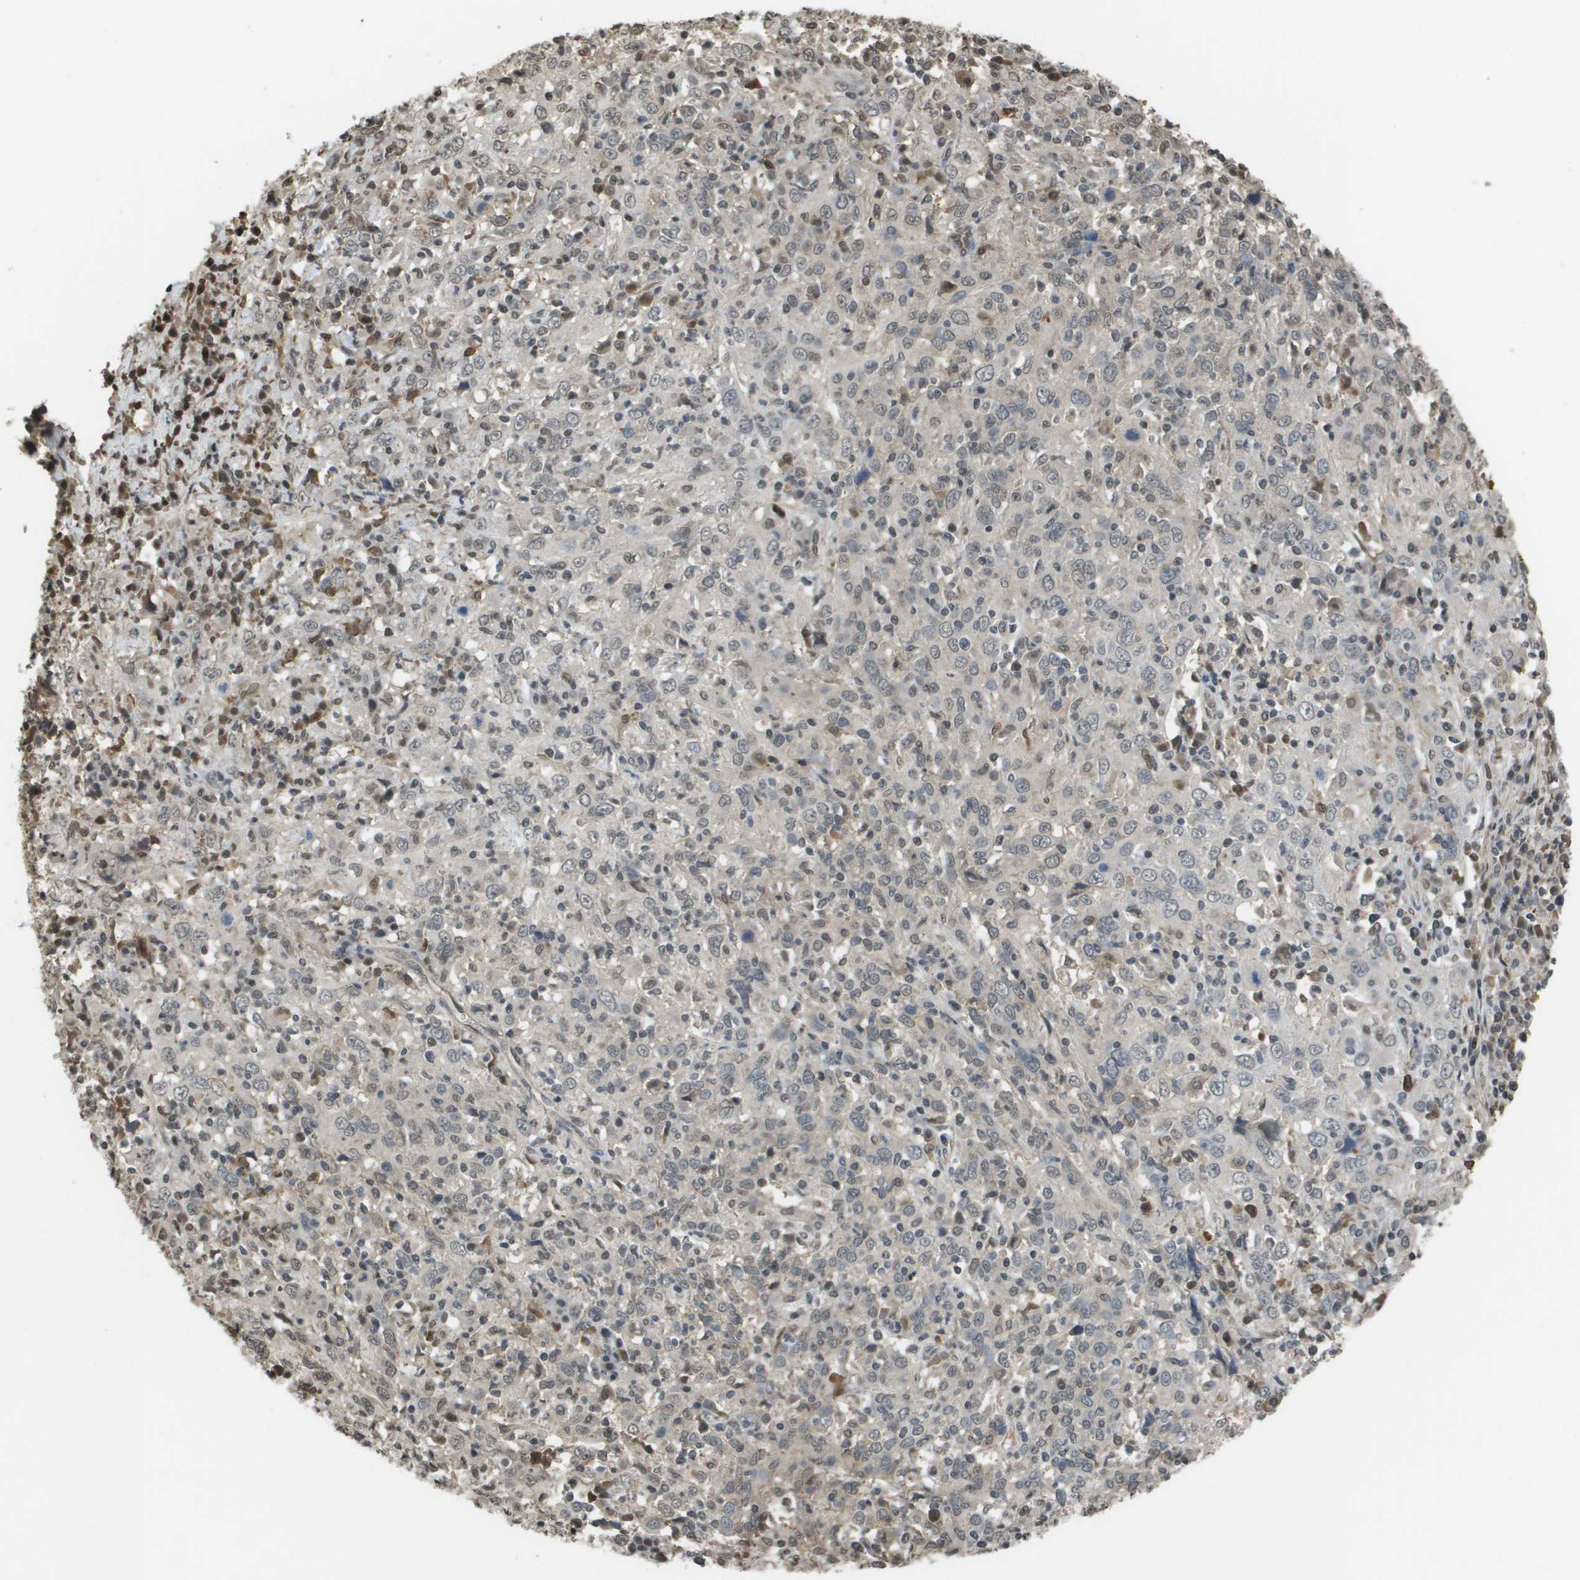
{"staining": {"intensity": "weak", "quantity": "<25%", "location": "cytoplasmic/membranous"}, "tissue": "cervical cancer", "cell_type": "Tumor cells", "image_type": "cancer", "snomed": [{"axis": "morphology", "description": "Squamous cell carcinoma, NOS"}, {"axis": "topography", "description": "Cervix"}], "caption": "Immunohistochemistry (IHC) histopathology image of neoplastic tissue: human squamous cell carcinoma (cervical) stained with DAB shows no significant protein staining in tumor cells. (Immunohistochemistry (IHC), brightfield microscopy, high magnification).", "gene": "NDRG2", "patient": {"sex": "female", "age": 46}}